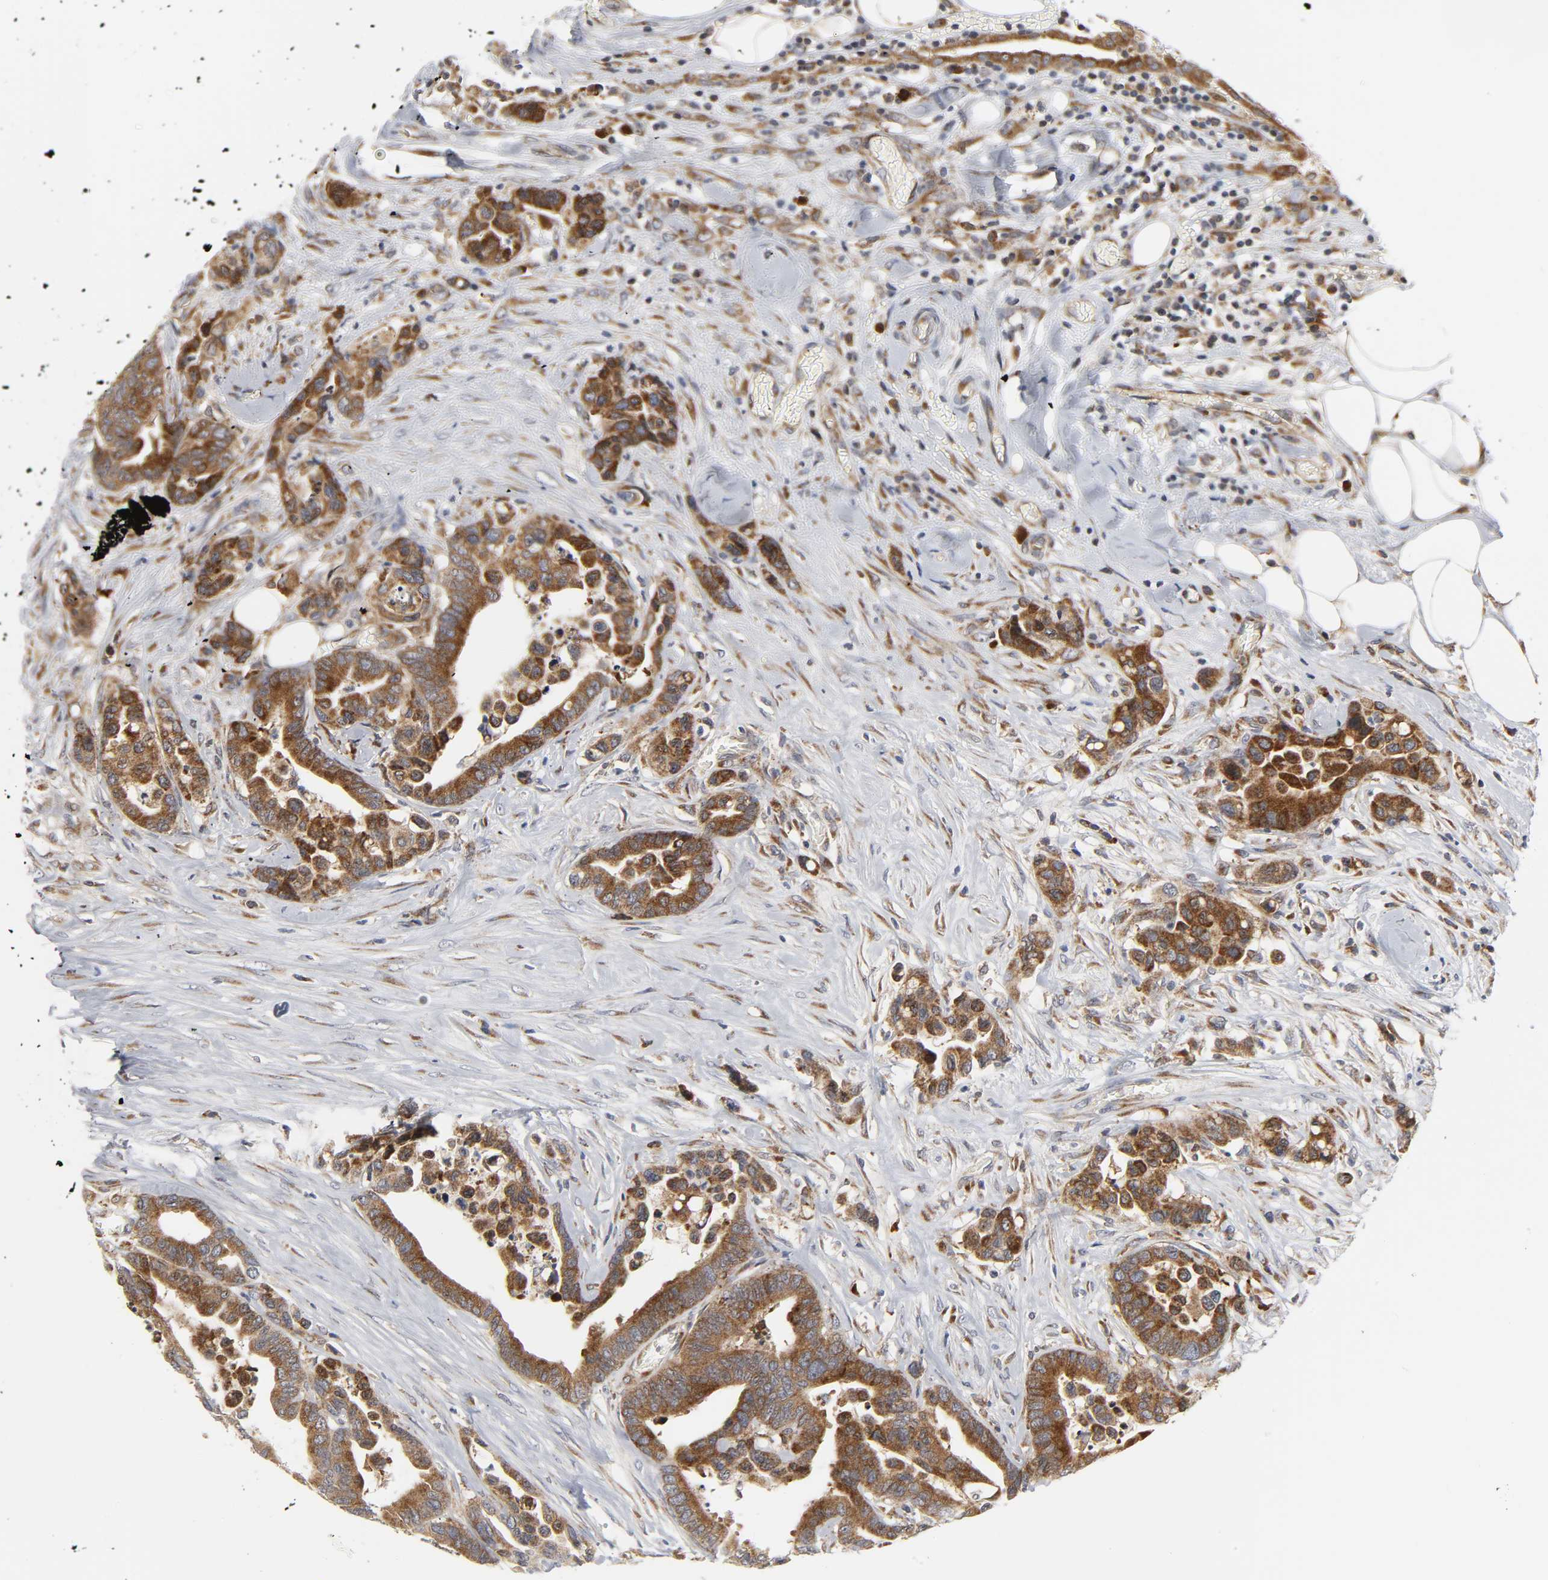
{"staining": {"intensity": "moderate", "quantity": ">75%", "location": "cytoplasmic/membranous"}, "tissue": "colorectal cancer", "cell_type": "Tumor cells", "image_type": "cancer", "snomed": [{"axis": "morphology", "description": "Adenocarcinoma, NOS"}, {"axis": "topography", "description": "Colon"}], "caption": "Protein staining shows moderate cytoplasmic/membranous expression in about >75% of tumor cells in colorectal cancer (adenocarcinoma).", "gene": "BAX", "patient": {"sex": "male", "age": 82}}